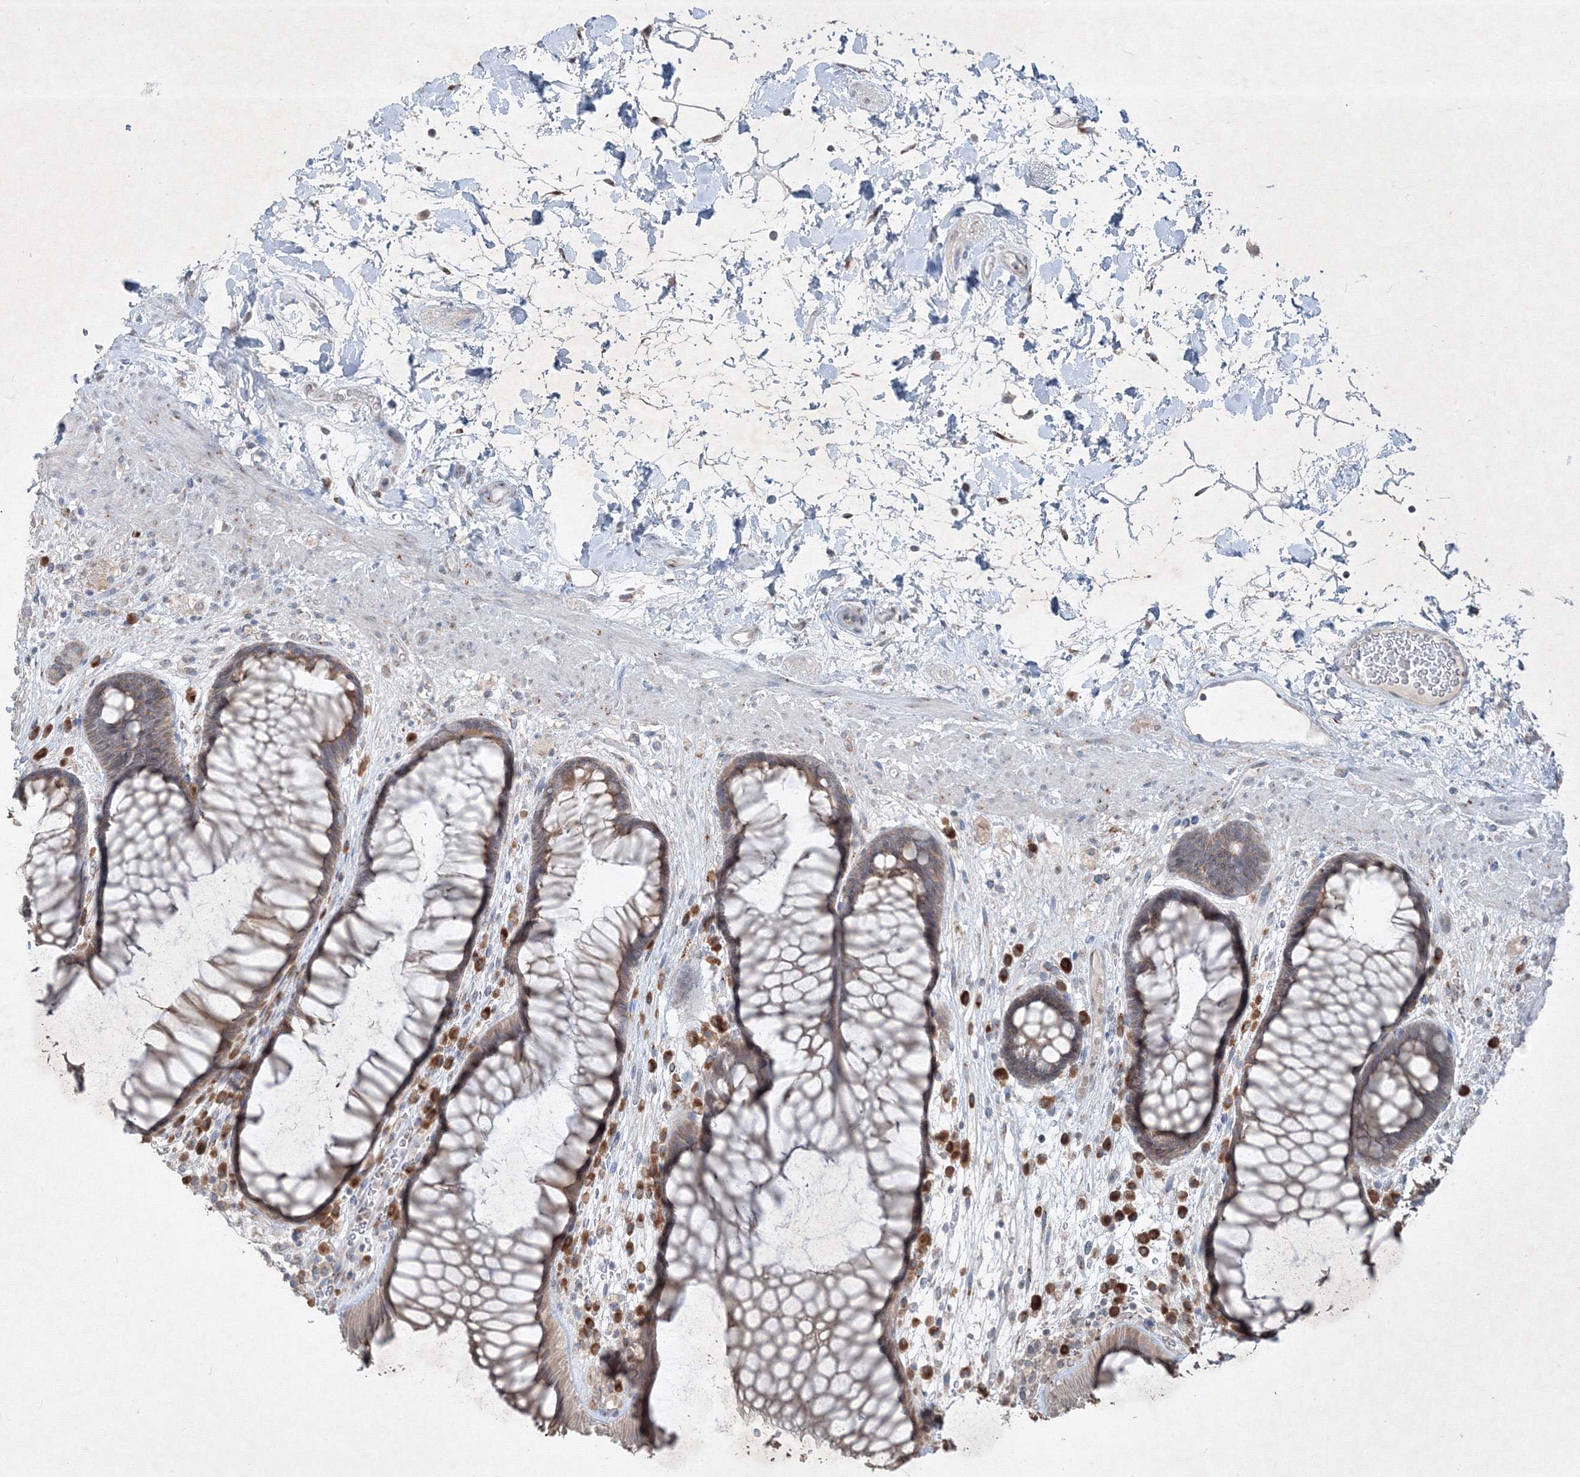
{"staining": {"intensity": "weak", "quantity": ">75%", "location": "cytoplasmic/membranous"}, "tissue": "rectum", "cell_type": "Glandular cells", "image_type": "normal", "snomed": [{"axis": "morphology", "description": "Normal tissue, NOS"}, {"axis": "topography", "description": "Rectum"}], "caption": "Immunohistochemistry (IHC) of normal human rectum shows low levels of weak cytoplasmic/membranous positivity in approximately >75% of glandular cells. Nuclei are stained in blue.", "gene": "IFNAR1", "patient": {"sex": "male", "age": 51}}